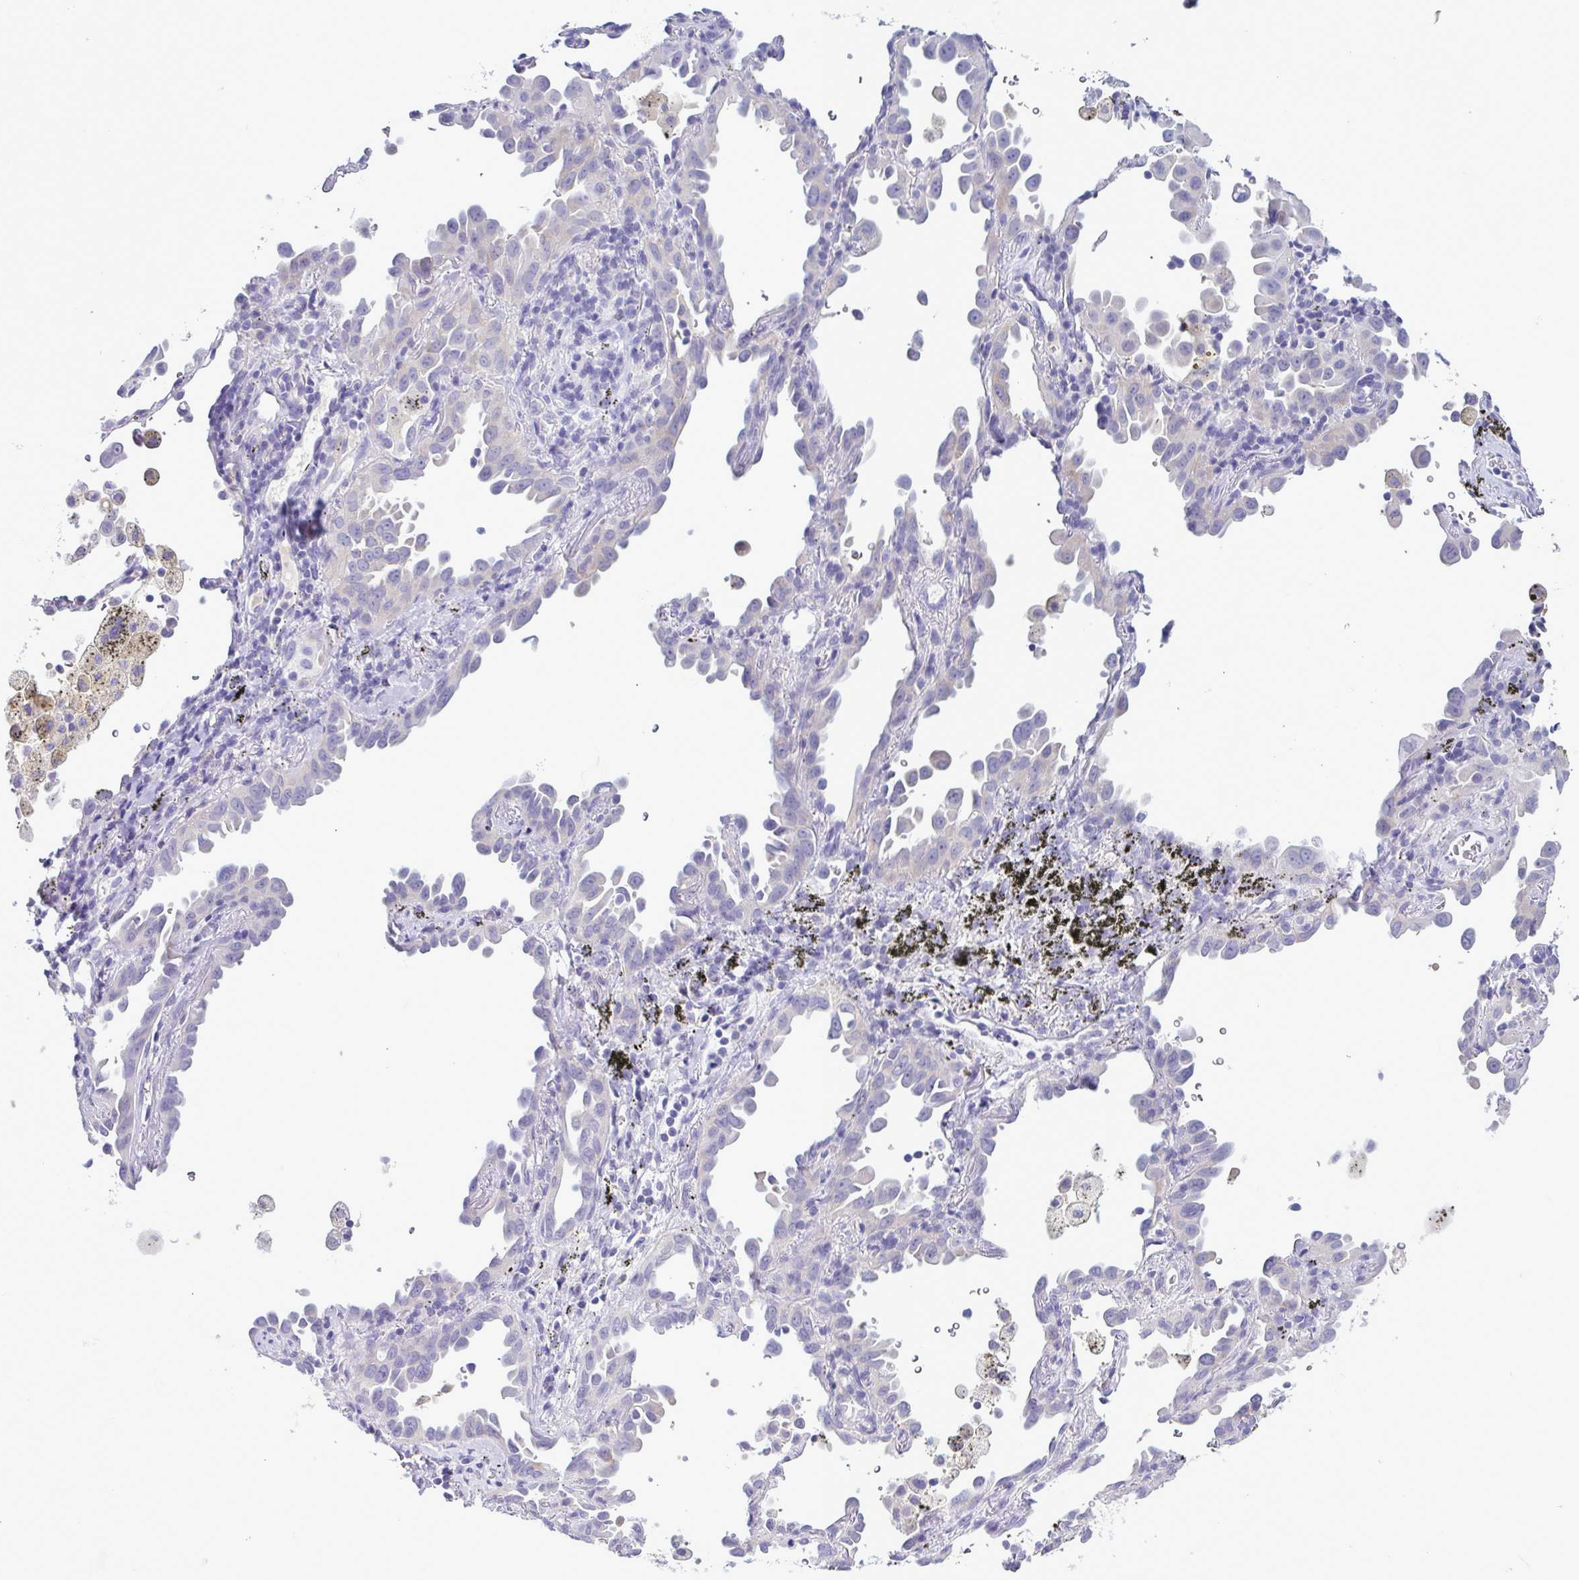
{"staining": {"intensity": "negative", "quantity": "none", "location": "none"}, "tissue": "lung cancer", "cell_type": "Tumor cells", "image_type": "cancer", "snomed": [{"axis": "morphology", "description": "Adenocarcinoma, NOS"}, {"axis": "topography", "description": "Lung"}], "caption": "Human lung cancer stained for a protein using immunohistochemistry (IHC) reveals no positivity in tumor cells.", "gene": "INAFM1", "patient": {"sex": "male", "age": 68}}